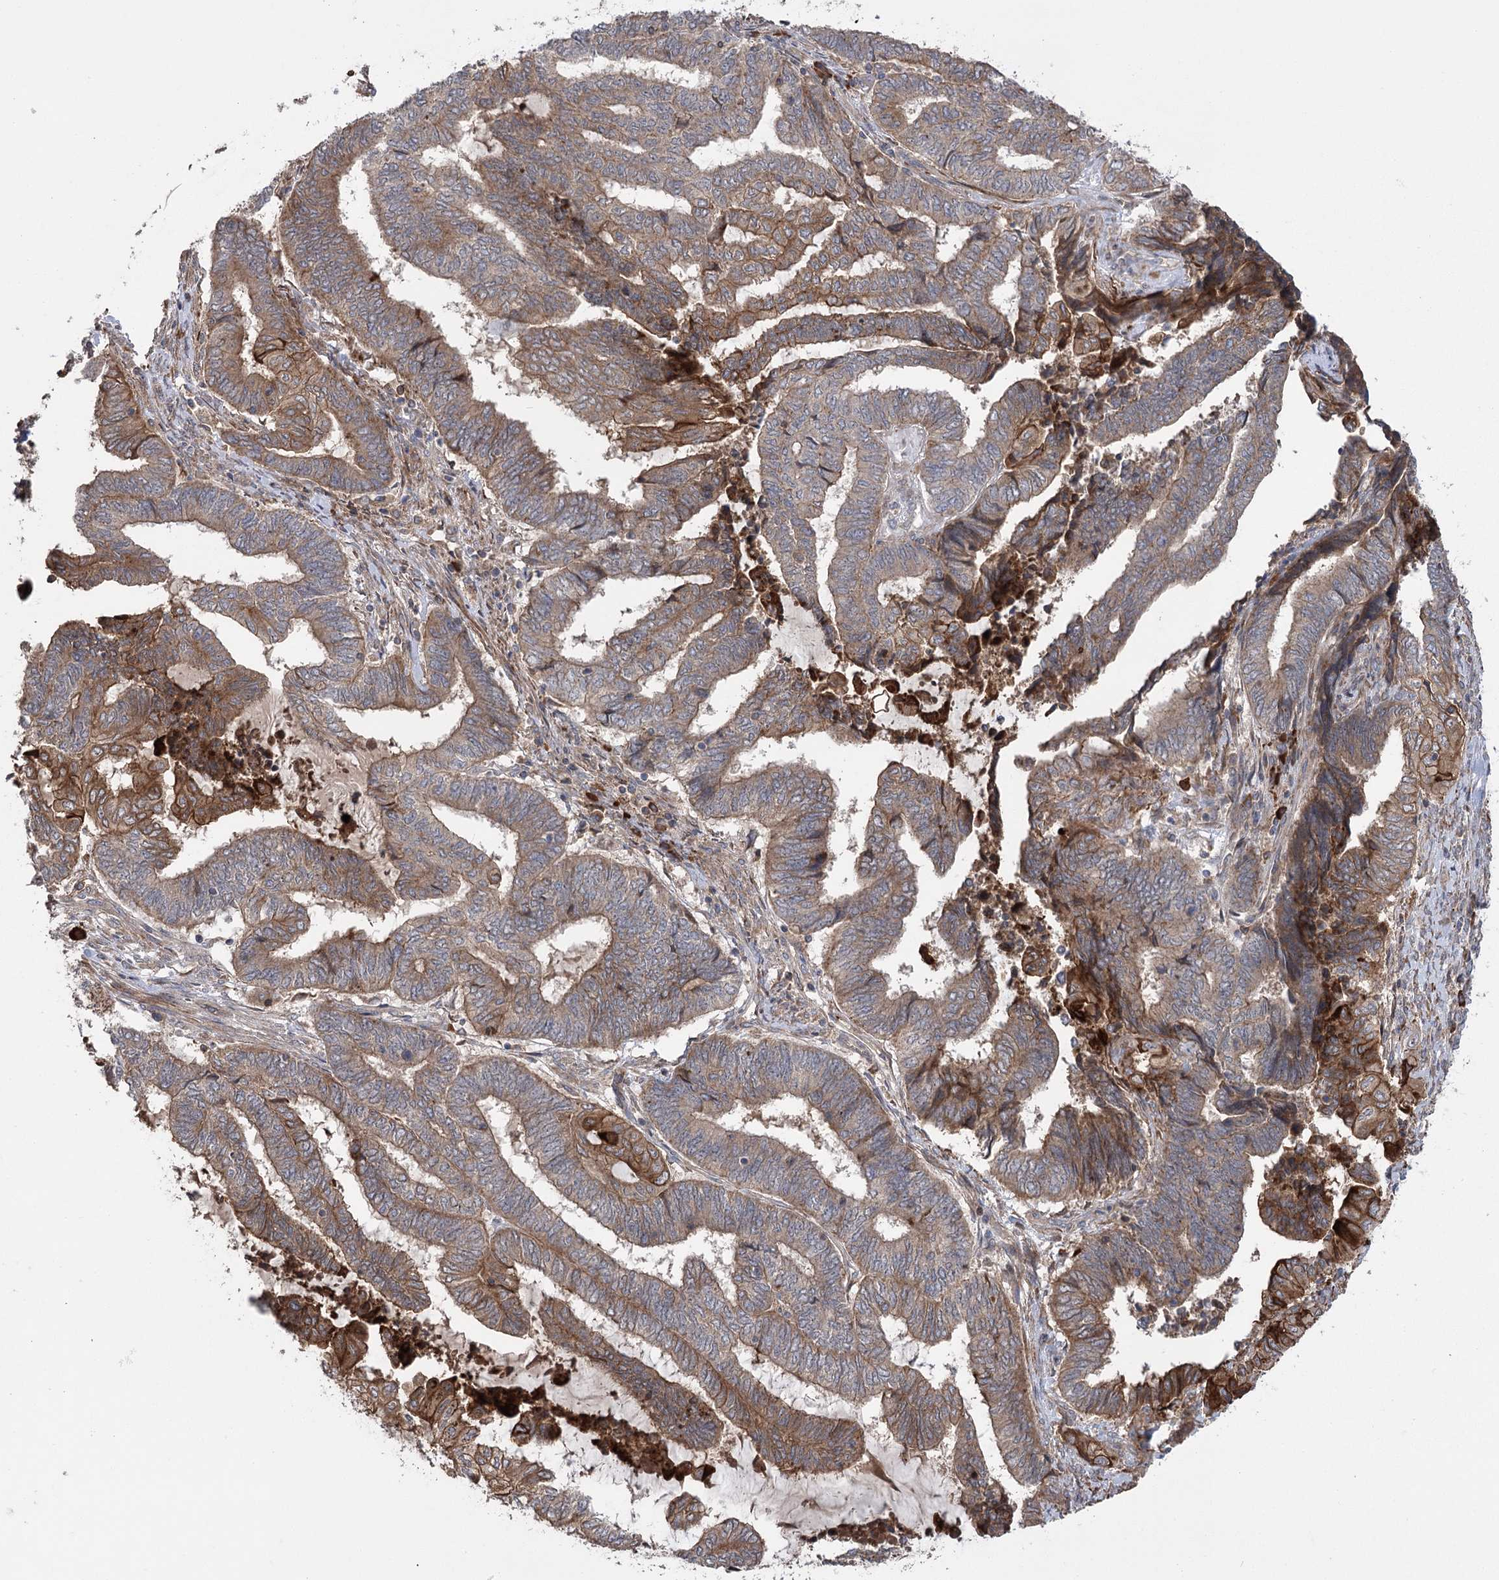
{"staining": {"intensity": "moderate", "quantity": ">75%", "location": "cytoplasmic/membranous"}, "tissue": "endometrial cancer", "cell_type": "Tumor cells", "image_type": "cancer", "snomed": [{"axis": "morphology", "description": "Adenocarcinoma, NOS"}, {"axis": "topography", "description": "Uterus"}, {"axis": "topography", "description": "Endometrium"}], "caption": "The micrograph shows staining of endometrial cancer, revealing moderate cytoplasmic/membranous protein positivity (brown color) within tumor cells. The protein of interest is stained brown, and the nuclei are stained in blue (DAB IHC with brightfield microscopy, high magnification).", "gene": "KCNN2", "patient": {"sex": "female", "age": 70}}